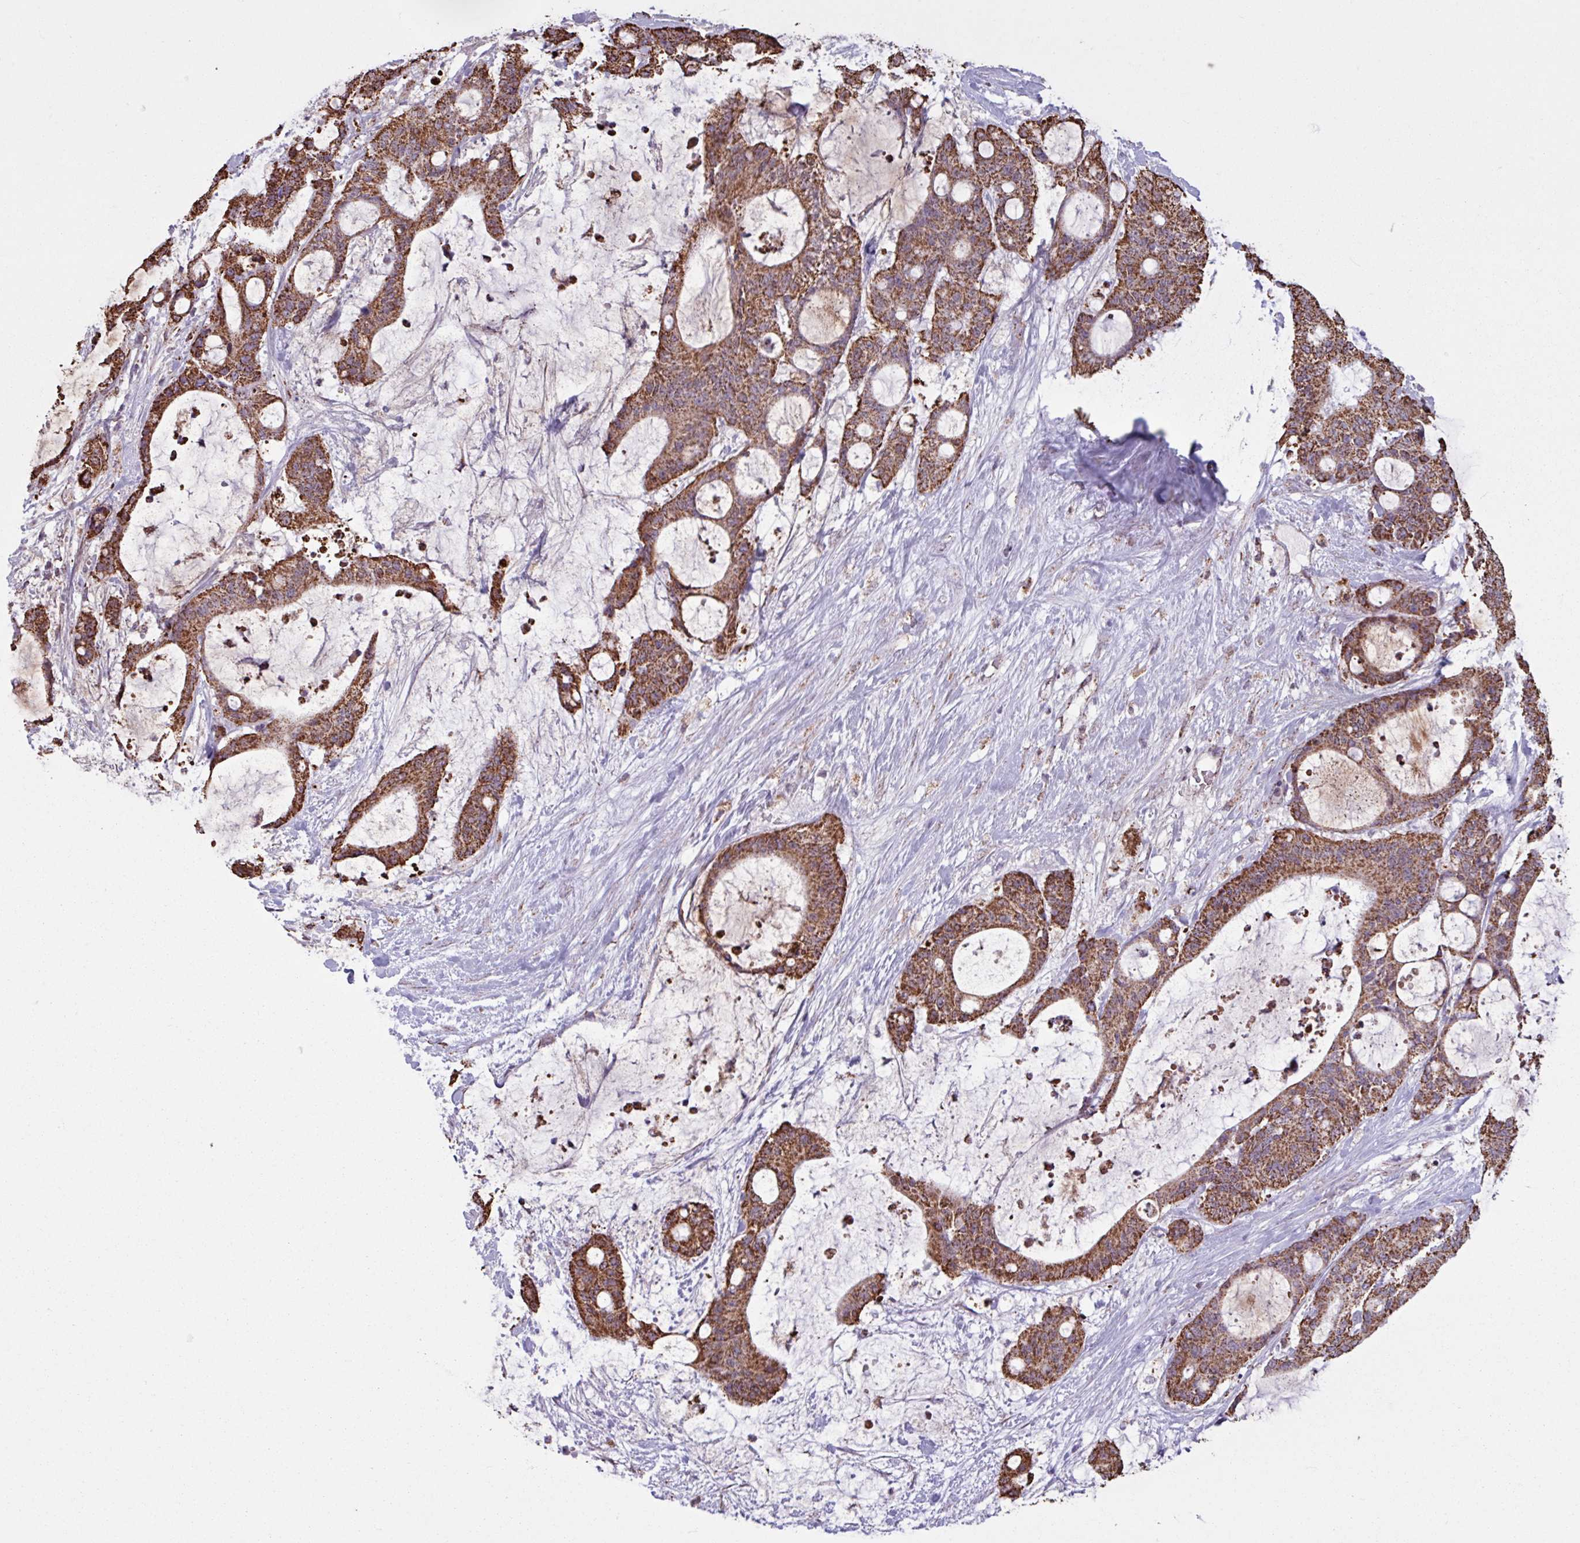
{"staining": {"intensity": "strong", "quantity": ">75%", "location": "cytoplasmic/membranous"}, "tissue": "liver cancer", "cell_type": "Tumor cells", "image_type": "cancer", "snomed": [{"axis": "morphology", "description": "Normal tissue, NOS"}, {"axis": "morphology", "description": "Cholangiocarcinoma"}, {"axis": "topography", "description": "Liver"}, {"axis": "topography", "description": "Peripheral nerve tissue"}], "caption": "Protein analysis of liver cancer tissue demonstrates strong cytoplasmic/membranous positivity in about >75% of tumor cells.", "gene": "ALG8", "patient": {"sex": "female", "age": 73}}